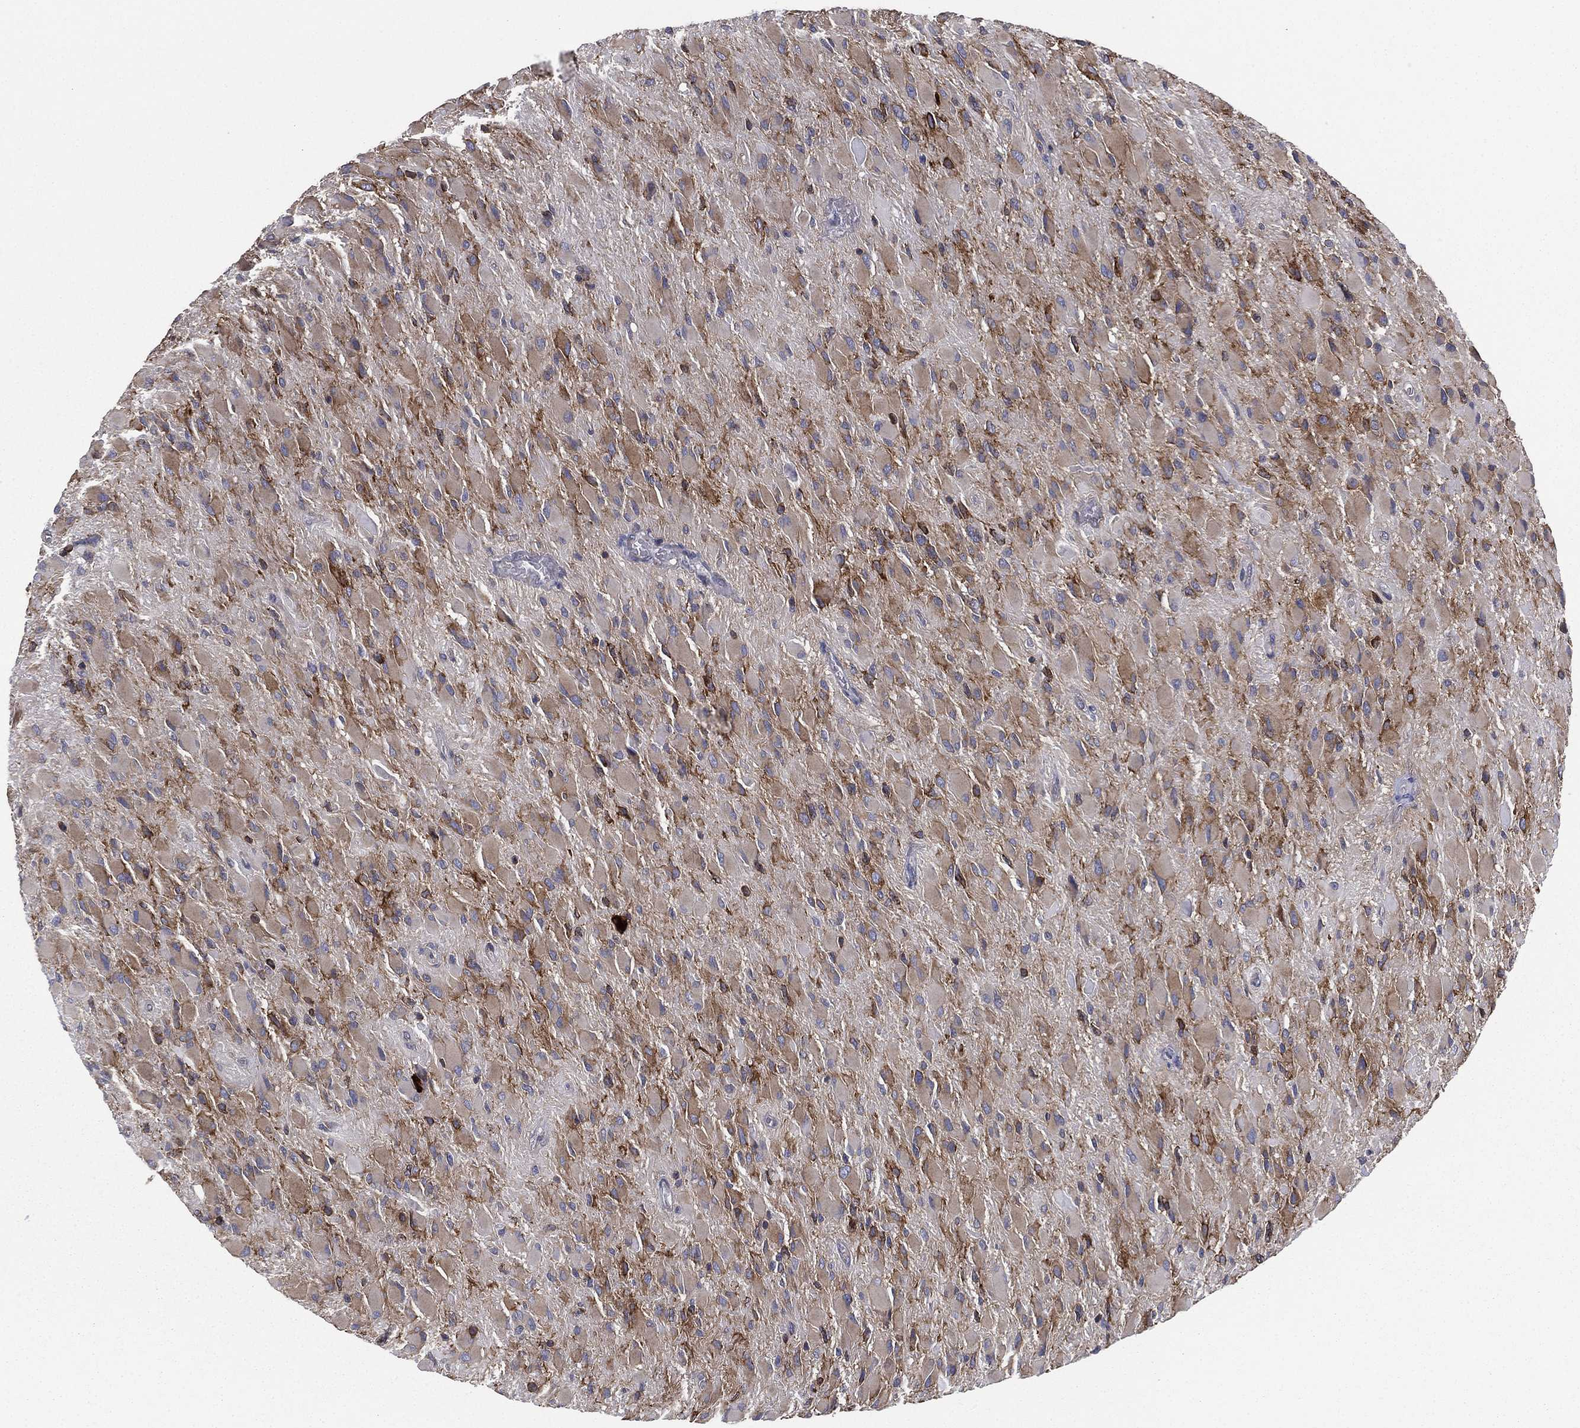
{"staining": {"intensity": "moderate", "quantity": "25%-75%", "location": "cytoplasmic/membranous"}, "tissue": "glioma", "cell_type": "Tumor cells", "image_type": "cancer", "snomed": [{"axis": "morphology", "description": "Glioma, malignant, High grade"}, {"axis": "topography", "description": "Cerebral cortex"}], "caption": "DAB immunohistochemical staining of malignant glioma (high-grade) exhibits moderate cytoplasmic/membranous protein expression in about 25%-75% of tumor cells. The staining was performed using DAB, with brown indicating positive protein expression. Nuclei are stained blue with hematoxylin.", "gene": "FARSA", "patient": {"sex": "female", "age": 36}}